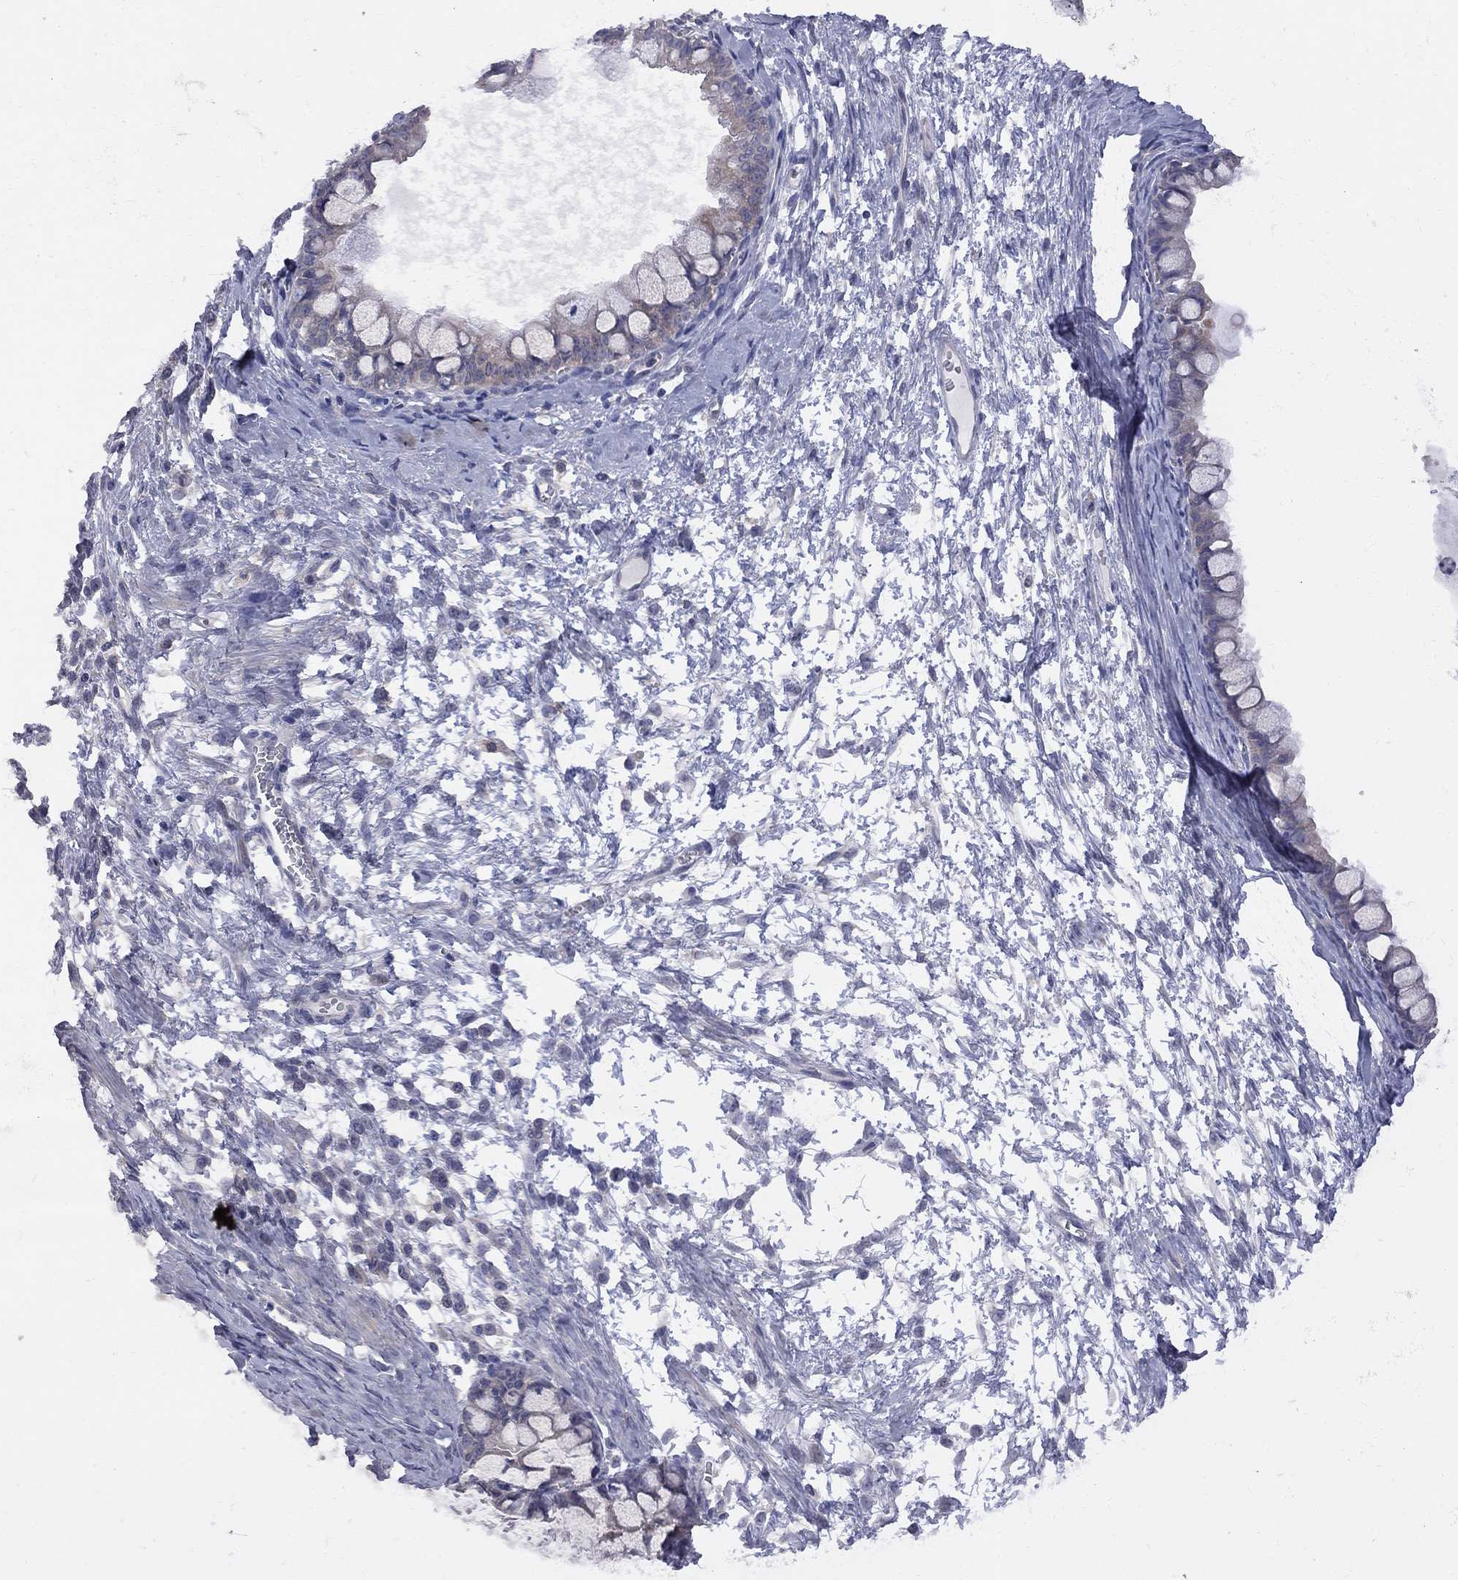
{"staining": {"intensity": "weak", "quantity": "25%-75%", "location": "cytoplasmic/membranous"}, "tissue": "ovarian cancer", "cell_type": "Tumor cells", "image_type": "cancer", "snomed": [{"axis": "morphology", "description": "Cystadenocarcinoma, mucinous, NOS"}, {"axis": "topography", "description": "Ovary"}], "caption": "Human ovarian mucinous cystadenocarcinoma stained with a brown dye shows weak cytoplasmic/membranous positive expression in approximately 25%-75% of tumor cells.", "gene": "CNOT11", "patient": {"sex": "female", "age": 63}}